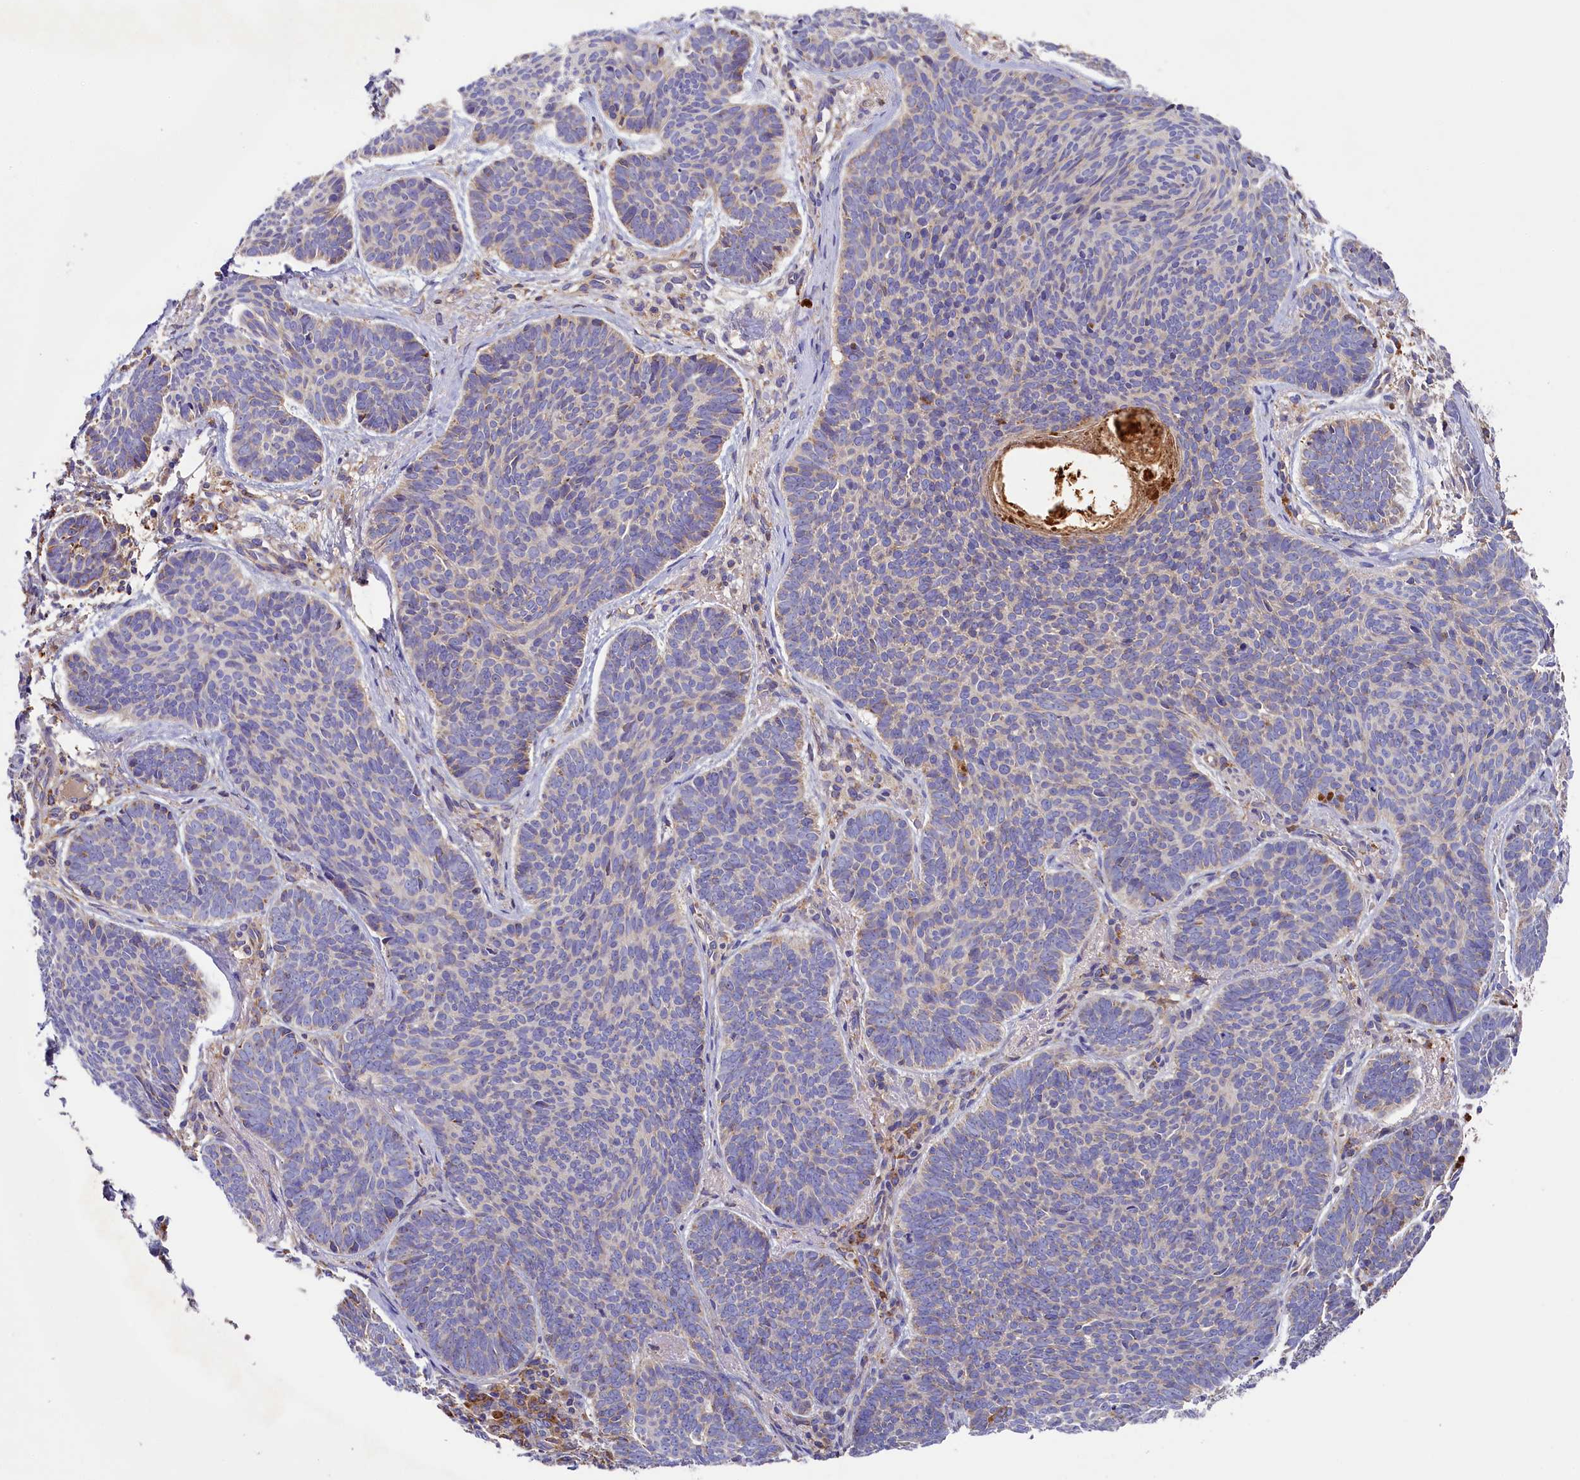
{"staining": {"intensity": "negative", "quantity": "none", "location": "none"}, "tissue": "skin cancer", "cell_type": "Tumor cells", "image_type": "cancer", "snomed": [{"axis": "morphology", "description": "Basal cell carcinoma"}, {"axis": "topography", "description": "Skin"}], "caption": "Tumor cells show no significant expression in skin basal cell carcinoma.", "gene": "SEC31B", "patient": {"sex": "female", "age": 74}}